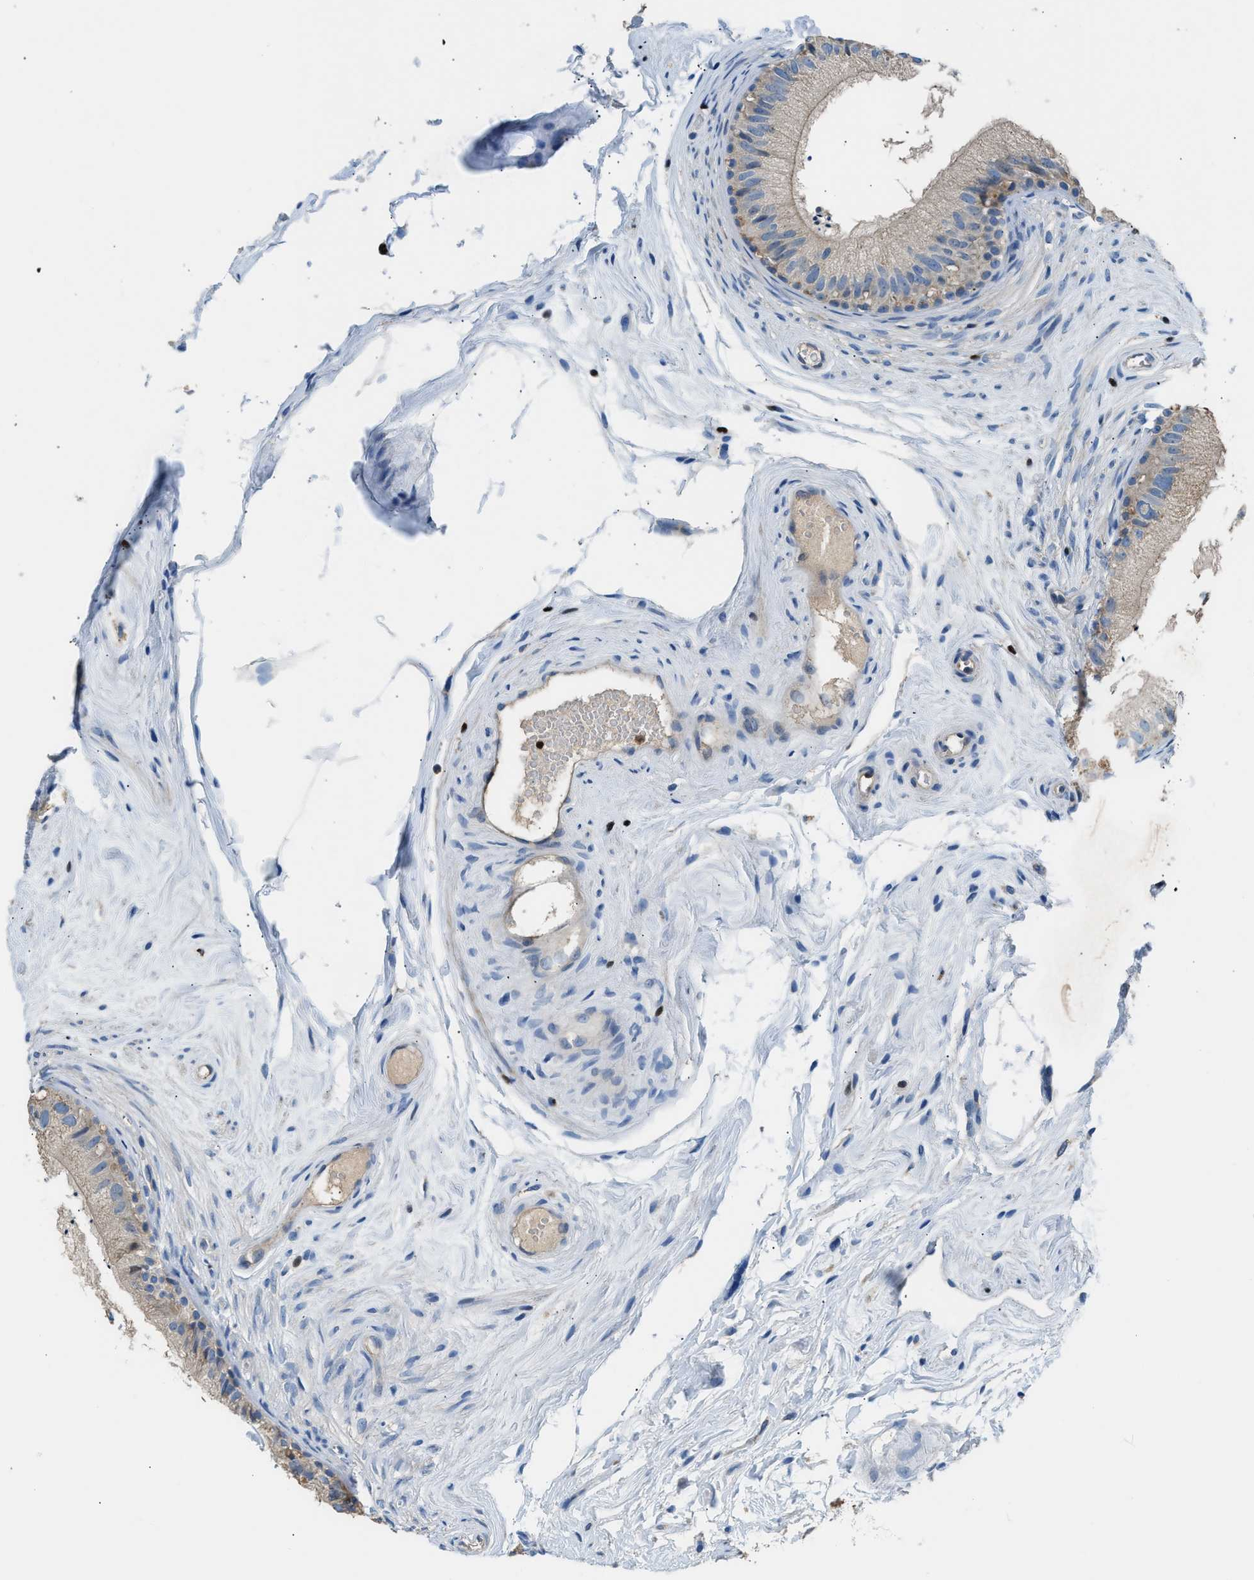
{"staining": {"intensity": "weak", "quantity": "<25%", "location": "cytoplasmic/membranous"}, "tissue": "epididymis", "cell_type": "Glandular cells", "image_type": "normal", "snomed": [{"axis": "morphology", "description": "Normal tissue, NOS"}, {"axis": "topography", "description": "Epididymis"}], "caption": "Immunohistochemistry (IHC) of benign epididymis demonstrates no positivity in glandular cells. (DAB (3,3'-diaminobenzidine) IHC visualized using brightfield microscopy, high magnification).", "gene": "TOX", "patient": {"sex": "male", "age": 56}}